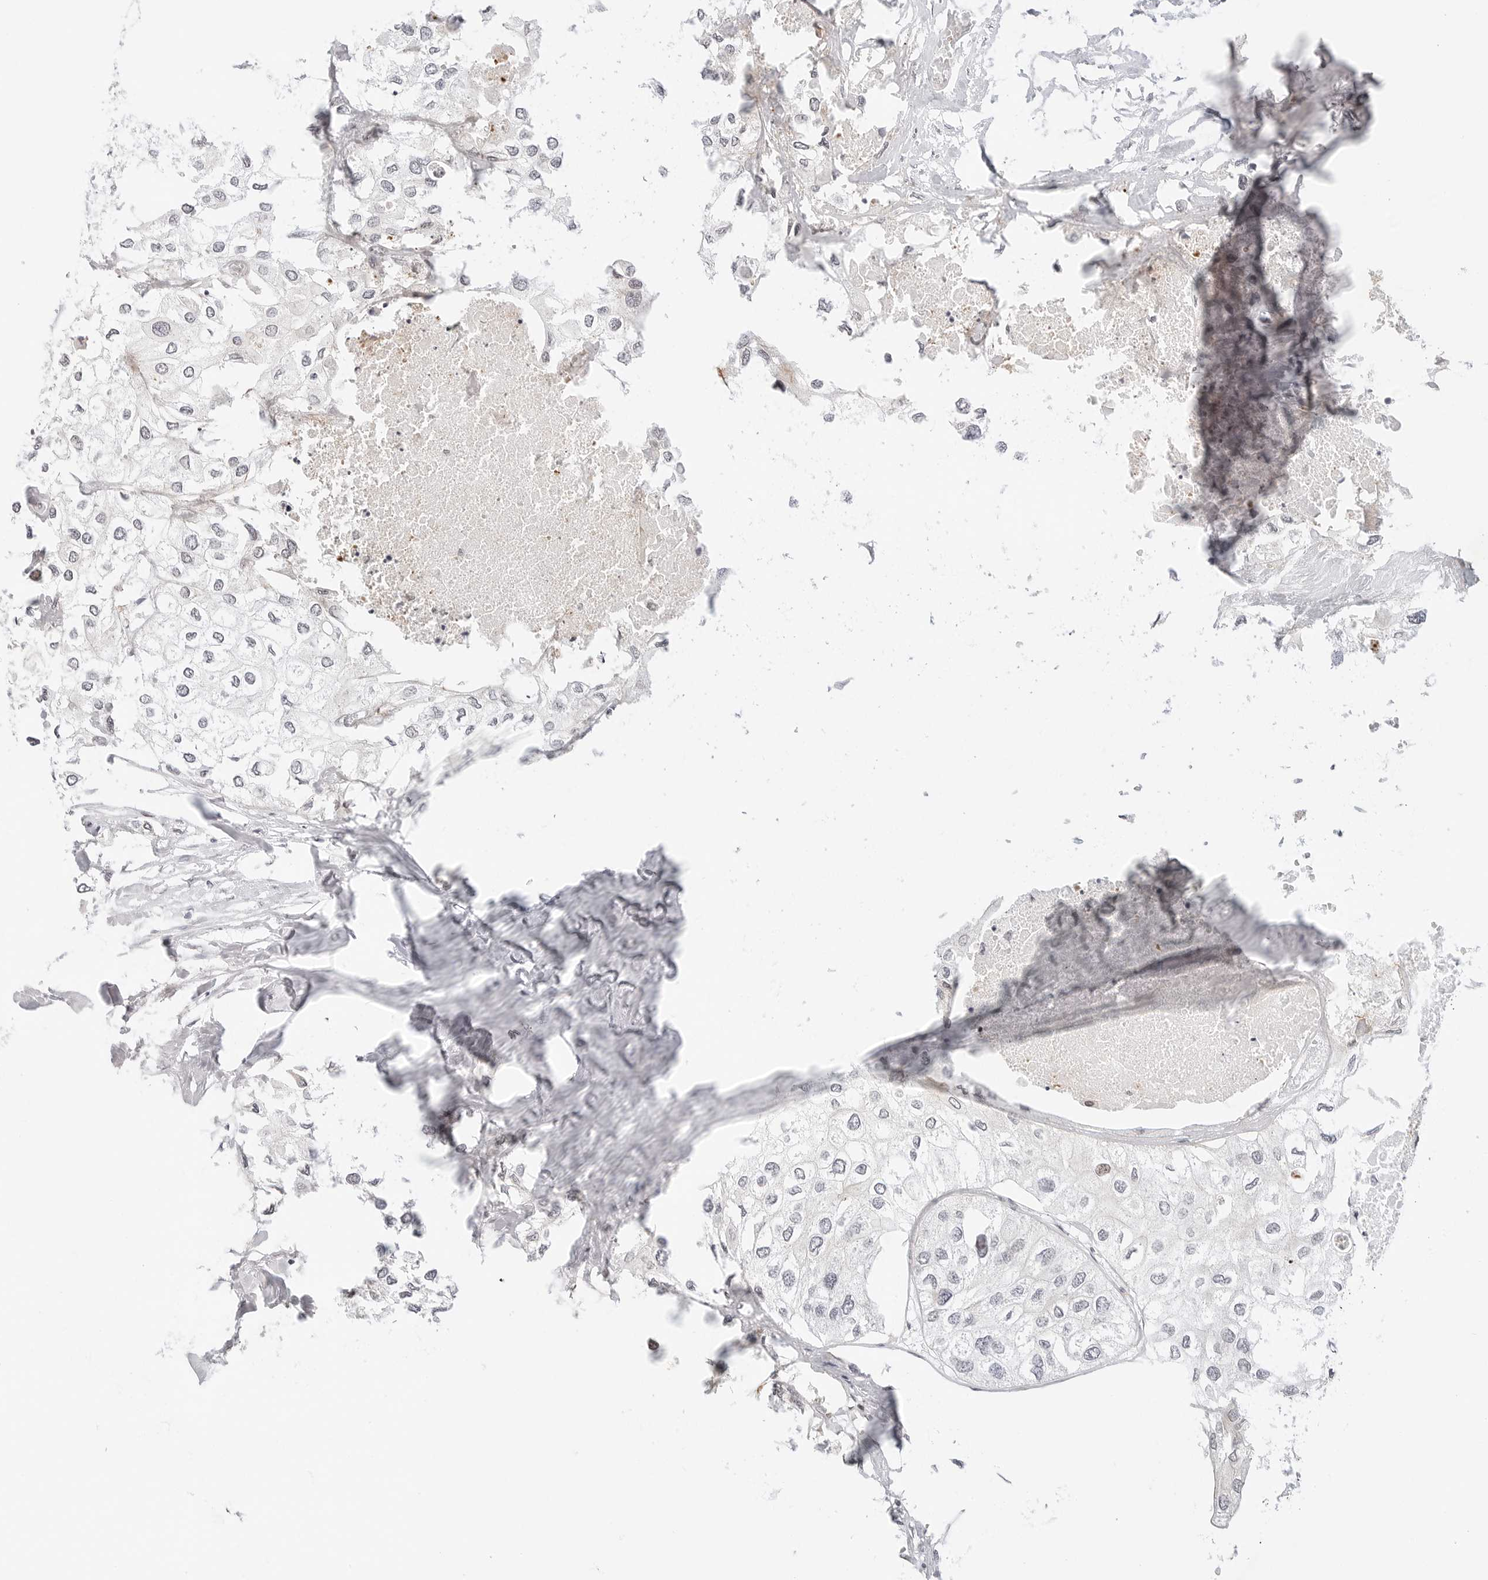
{"staining": {"intensity": "negative", "quantity": "none", "location": "none"}, "tissue": "urothelial cancer", "cell_type": "Tumor cells", "image_type": "cancer", "snomed": [{"axis": "morphology", "description": "Urothelial carcinoma, High grade"}, {"axis": "topography", "description": "Urinary bladder"}], "caption": "Protein analysis of urothelial carcinoma (high-grade) demonstrates no significant expression in tumor cells.", "gene": "ZNF613", "patient": {"sex": "male", "age": 64}}